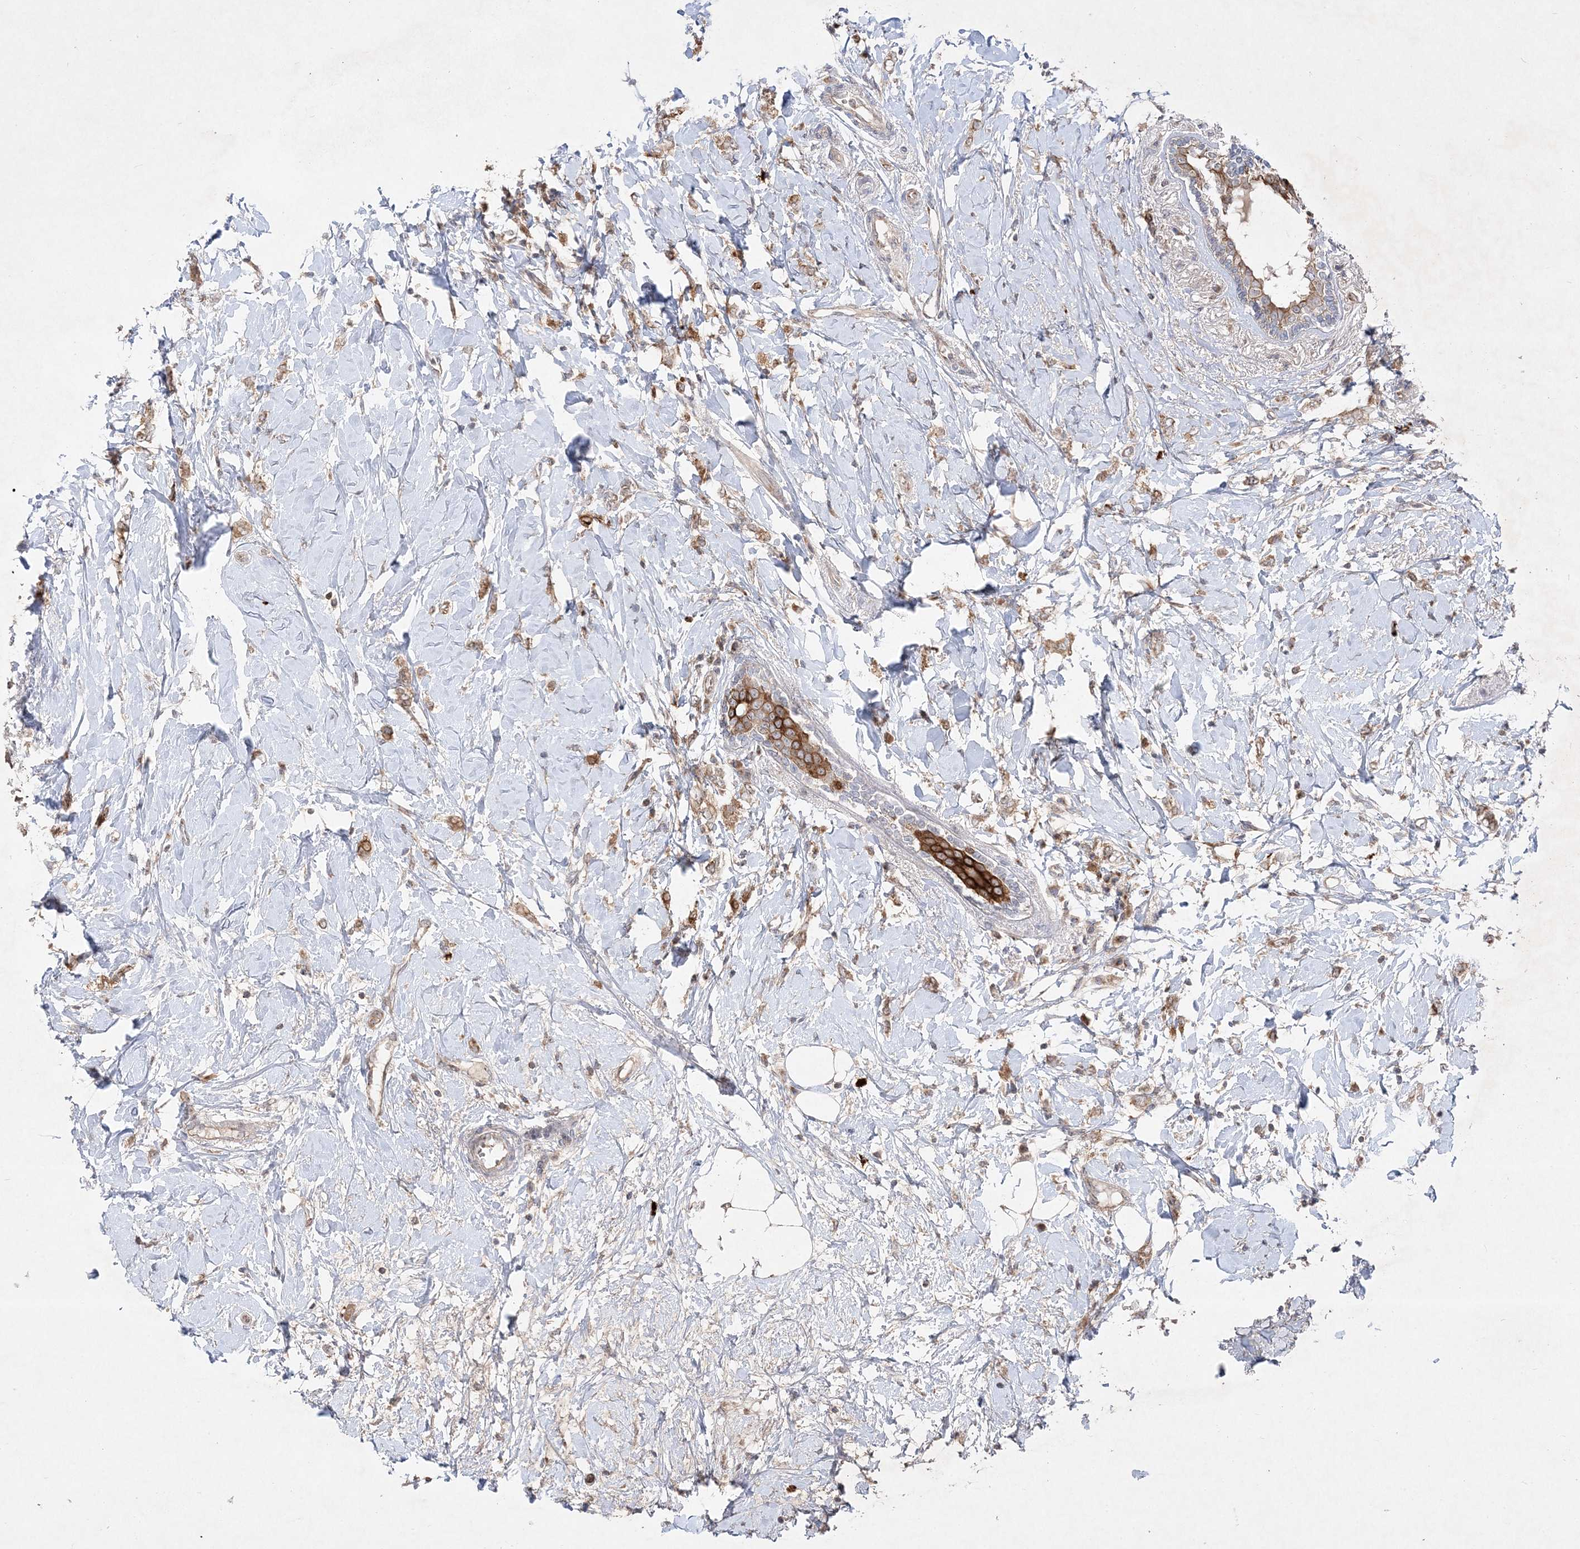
{"staining": {"intensity": "weak", "quantity": ">75%", "location": "cytoplasmic/membranous"}, "tissue": "breast cancer", "cell_type": "Tumor cells", "image_type": "cancer", "snomed": [{"axis": "morphology", "description": "Normal tissue, NOS"}, {"axis": "morphology", "description": "Lobular carcinoma"}, {"axis": "topography", "description": "Breast"}], "caption": "Brown immunohistochemical staining in breast lobular carcinoma exhibits weak cytoplasmic/membranous staining in approximately >75% of tumor cells.", "gene": "CLNK", "patient": {"sex": "female", "age": 47}}